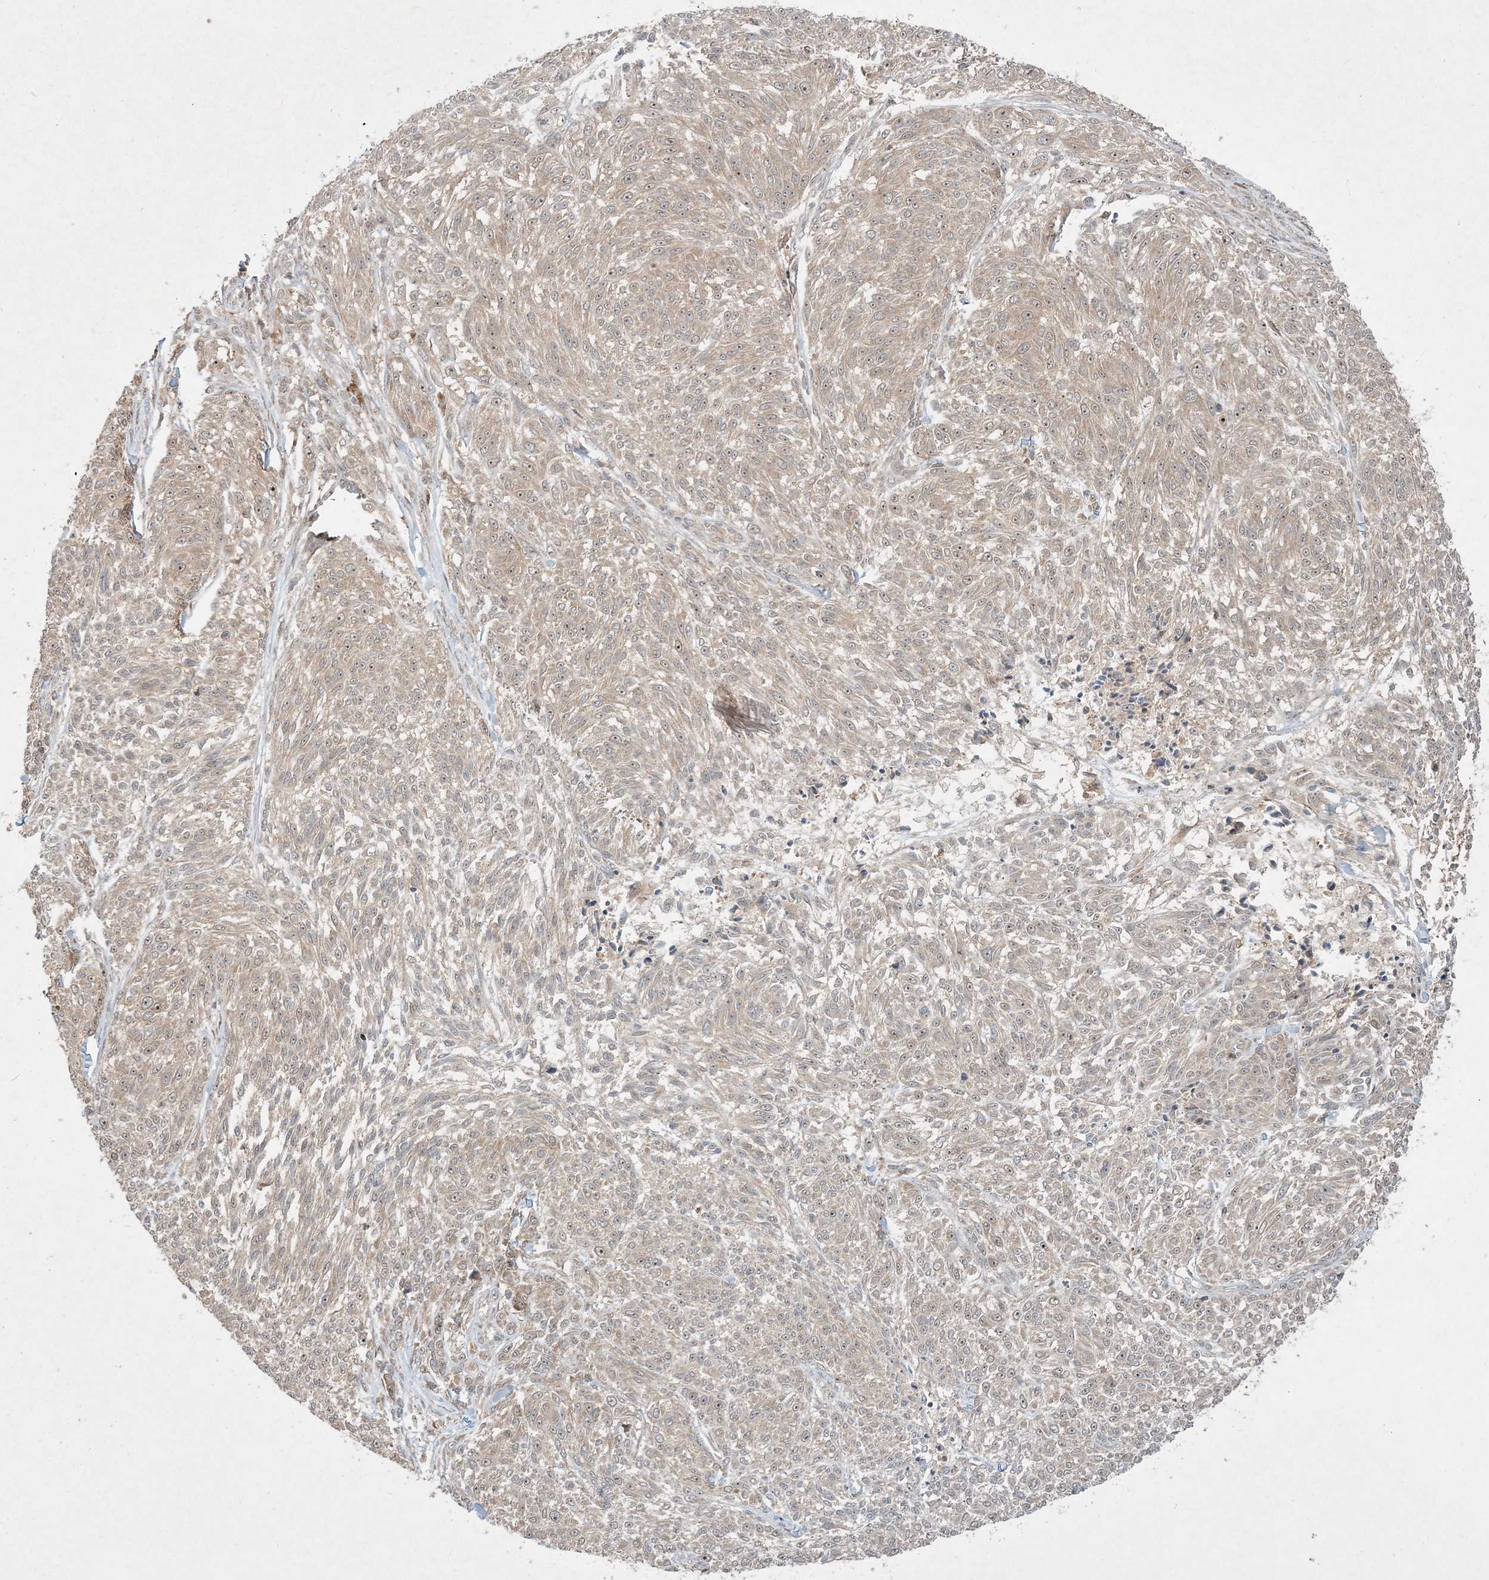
{"staining": {"intensity": "weak", "quantity": "25%-75%", "location": "cytoplasmic/membranous"}, "tissue": "melanoma", "cell_type": "Tumor cells", "image_type": "cancer", "snomed": [{"axis": "morphology", "description": "Malignant melanoma, NOS"}, {"axis": "topography", "description": "Skin of trunk"}], "caption": "The image displays staining of melanoma, revealing weak cytoplasmic/membranous protein staining (brown color) within tumor cells. The protein of interest is shown in brown color, while the nuclei are stained blue.", "gene": "UBR3", "patient": {"sex": "male", "age": 71}}